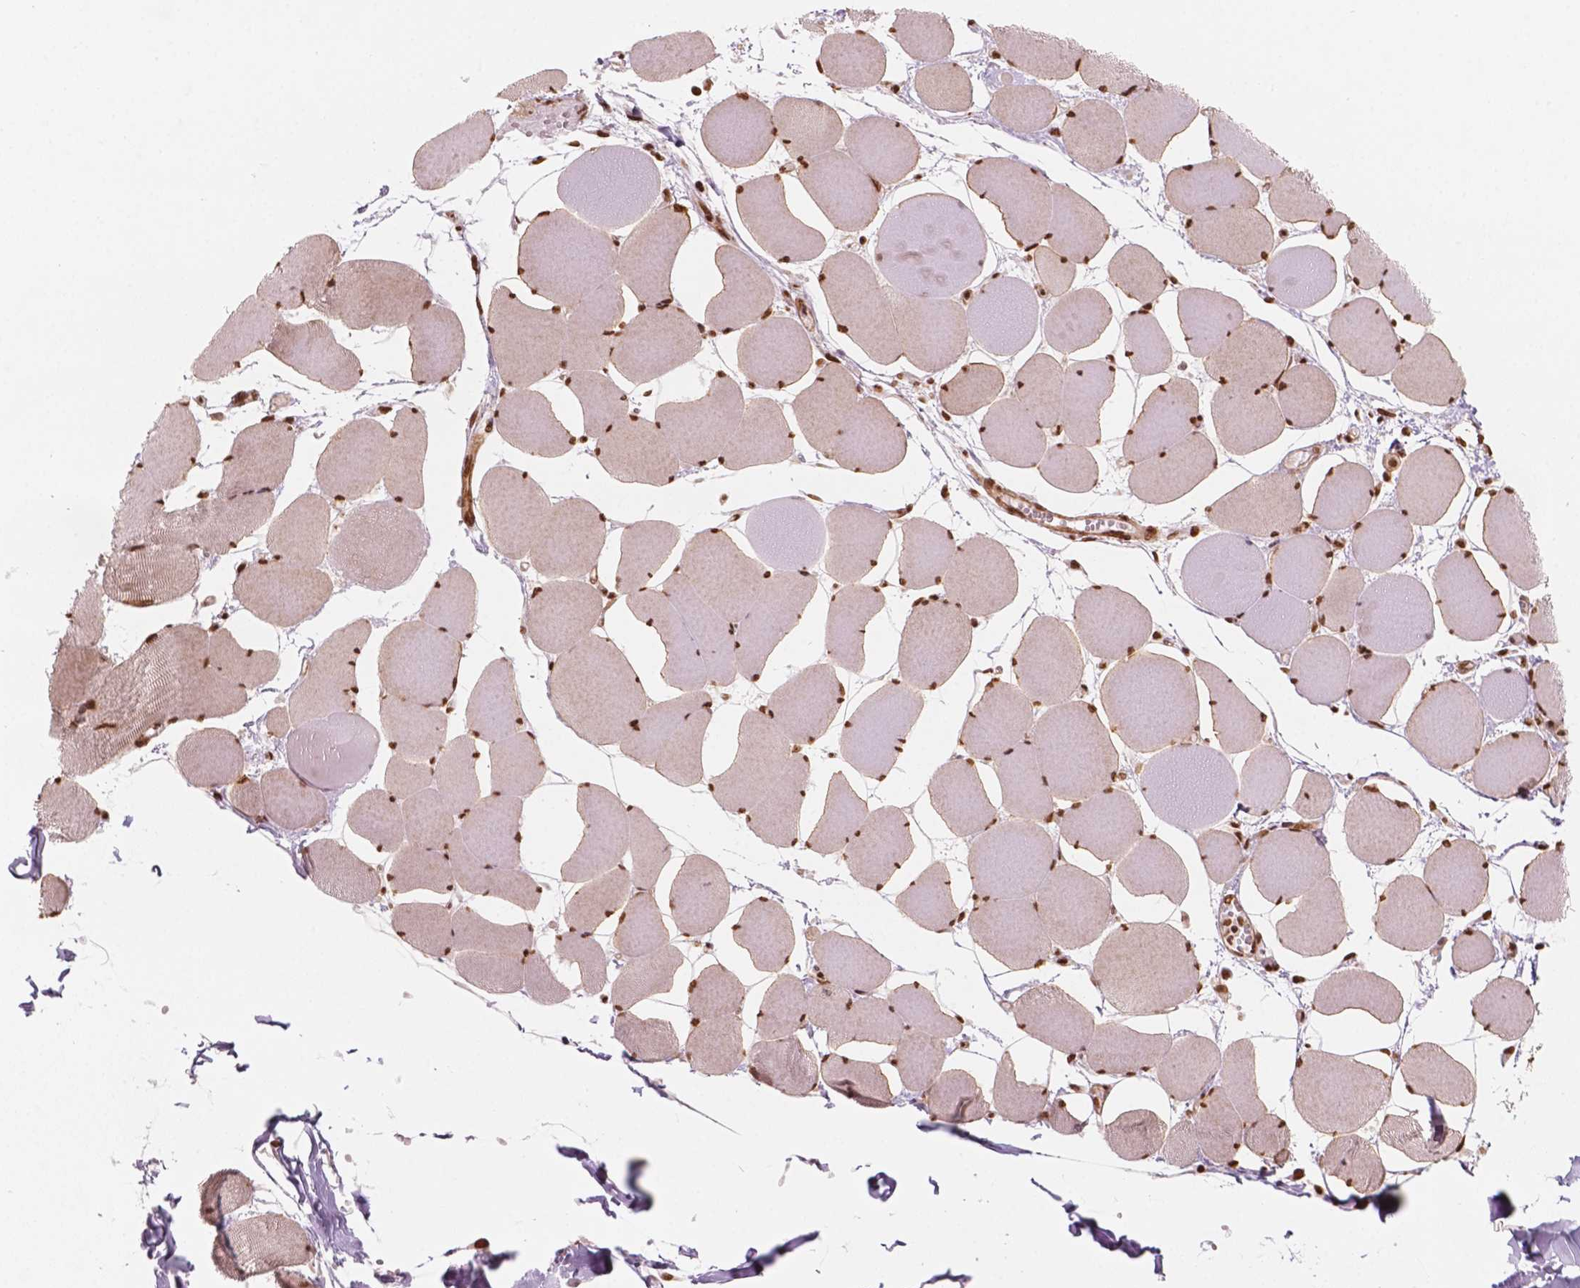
{"staining": {"intensity": "strong", "quantity": ">75%", "location": "nuclear"}, "tissue": "skeletal muscle", "cell_type": "Myocytes", "image_type": "normal", "snomed": [{"axis": "morphology", "description": "Normal tissue, NOS"}, {"axis": "topography", "description": "Skeletal muscle"}], "caption": "A high-resolution image shows IHC staining of normal skeletal muscle, which reveals strong nuclear expression in about >75% of myocytes.", "gene": "GTF3C5", "patient": {"sex": "female", "age": 75}}